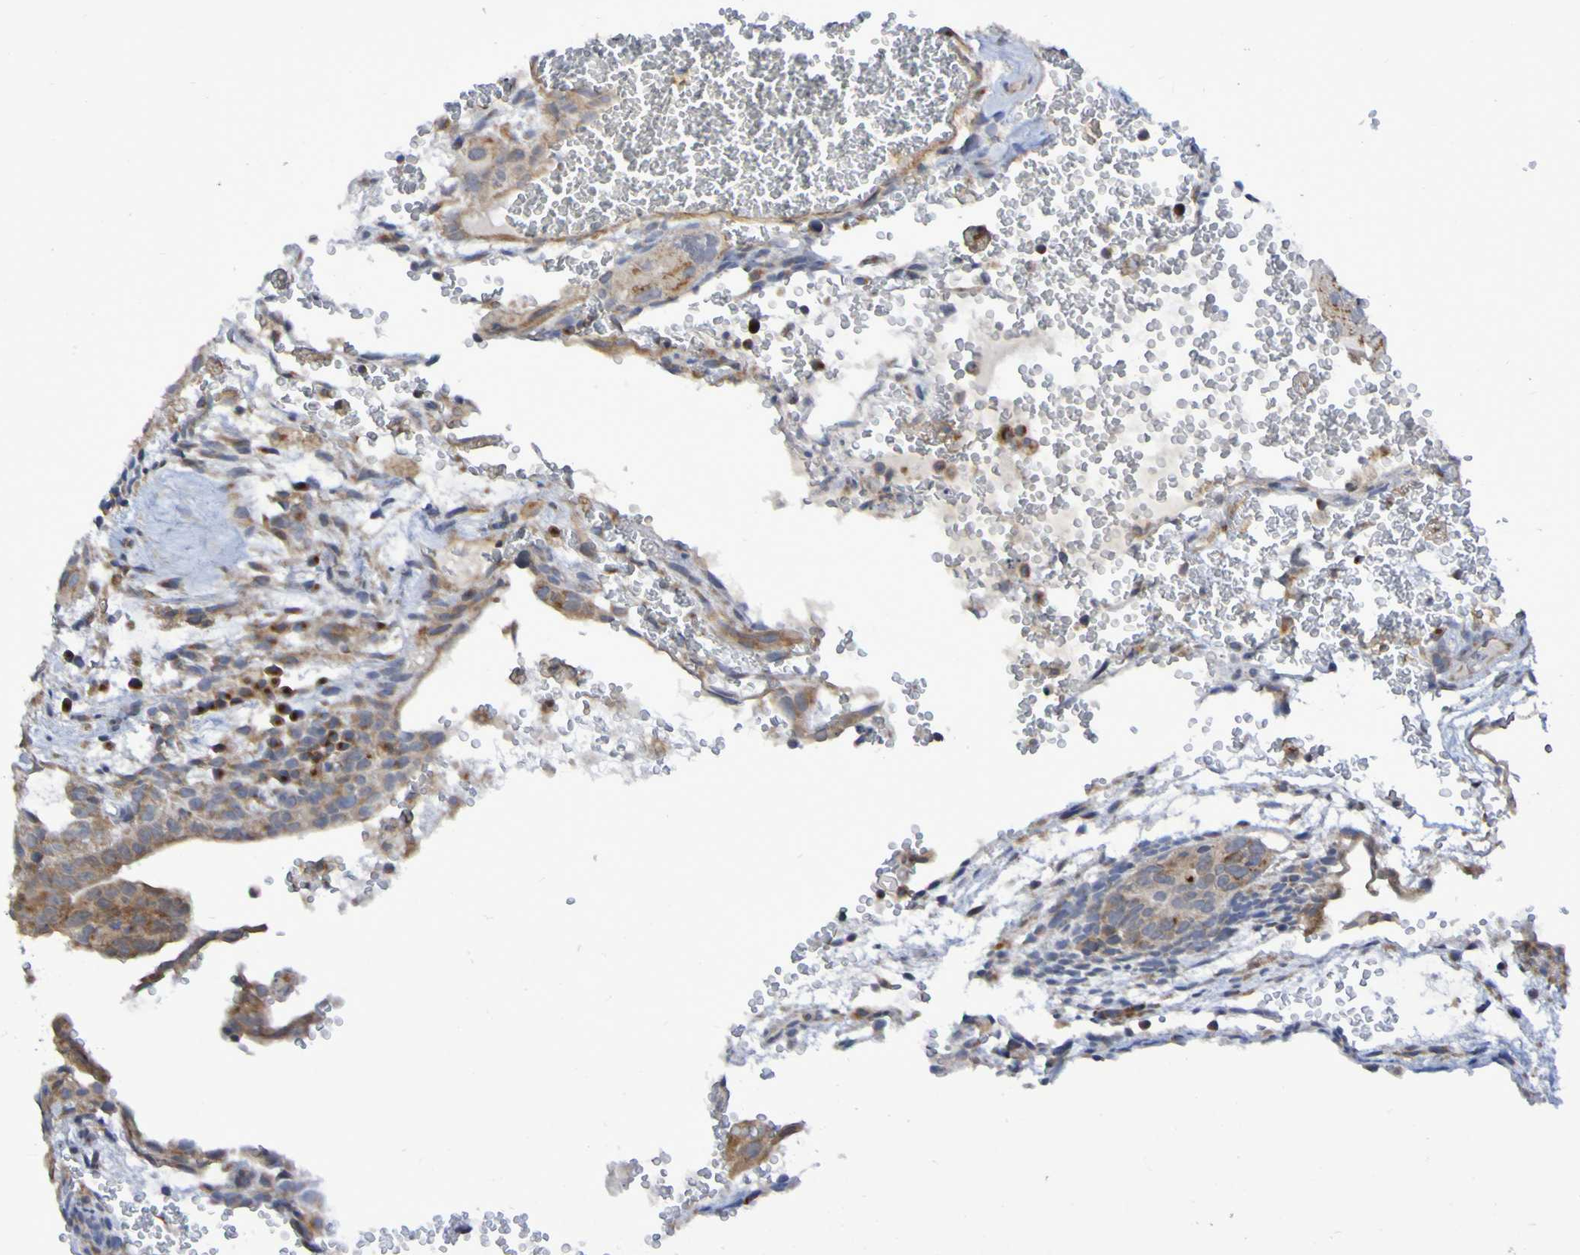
{"staining": {"intensity": "moderate", "quantity": ">75%", "location": "cytoplasmic/membranous"}, "tissue": "testis cancer", "cell_type": "Tumor cells", "image_type": "cancer", "snomed": [{"axis": "morphology", "description": "Seminoma, NOS"}, {"axis": "morphology", "description": "Carcinoma, Embryonal, NOS"}, {"axis": "topography", "description": "Testis"}], "caption": "This micrograph reveals immunohistochemistry (IHC) staining of human testis cancer (embryonal carcinoma), with medium moderate cytoplasmic/membranous positivity in approximately >75% of tumor cells.", "gene": "LMBRD2", "patient": {"sex": "male", "age": 52}}